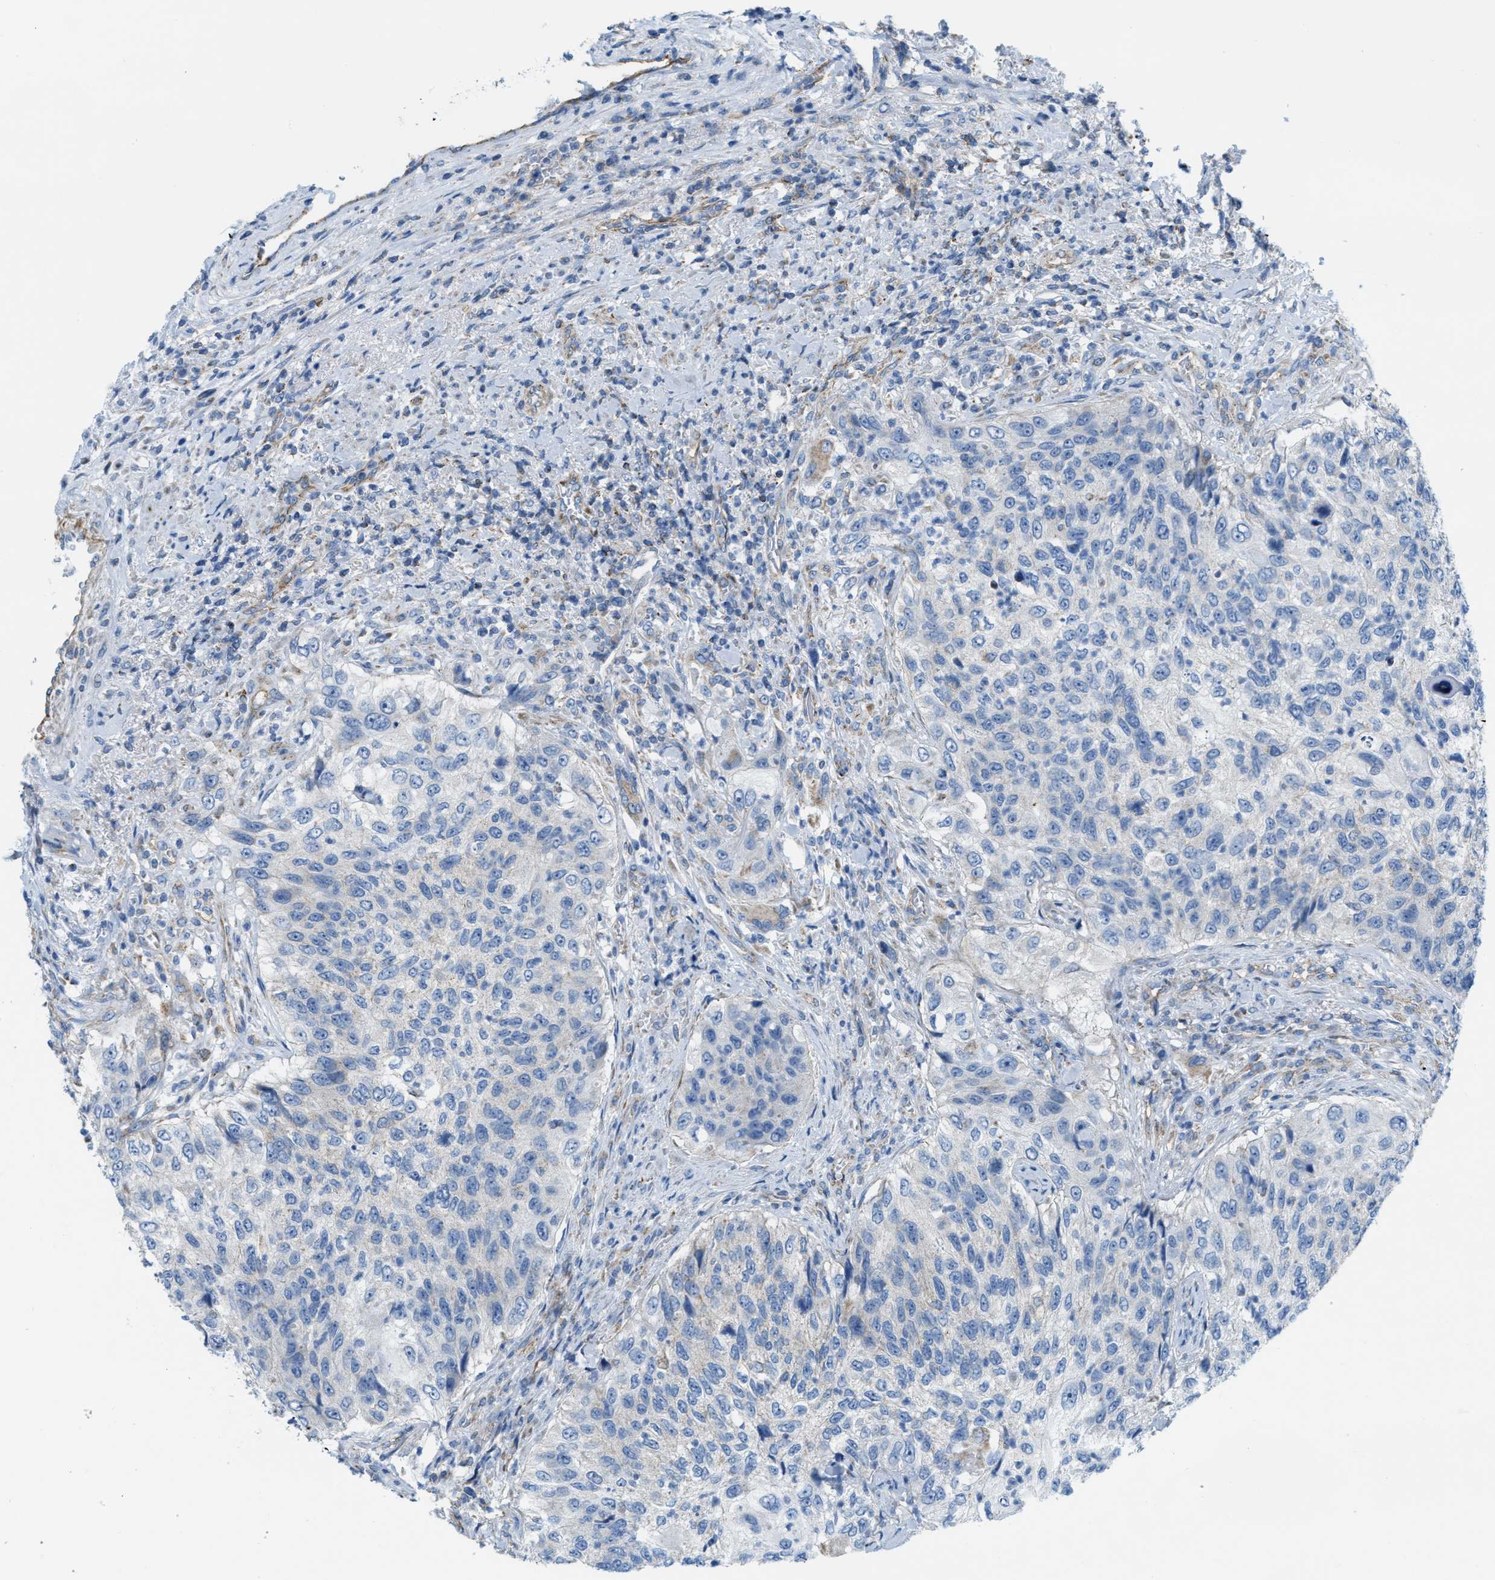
{"staining": {"intensity": "negative", "quantity": "none", "location": "none"}, "tissue": "urothelial cancer", "cell_type": "Tumor cells", "image_type": "cancer", "snomed": [{"axis": "morphology", "description": "Urothelial carcinoma, High grade"}, {"axis": "topography", "description": "Urinary bladder"}], "caption": "Immunohistochemical staining of urothelial carcinoma (high-grade) shows no significant expression in tumor cells. (Immunohistochemistry, brightfield microscopy, high magnification).", "gene": "JADE1", "patient": {"sex": "female", "age": 60}}